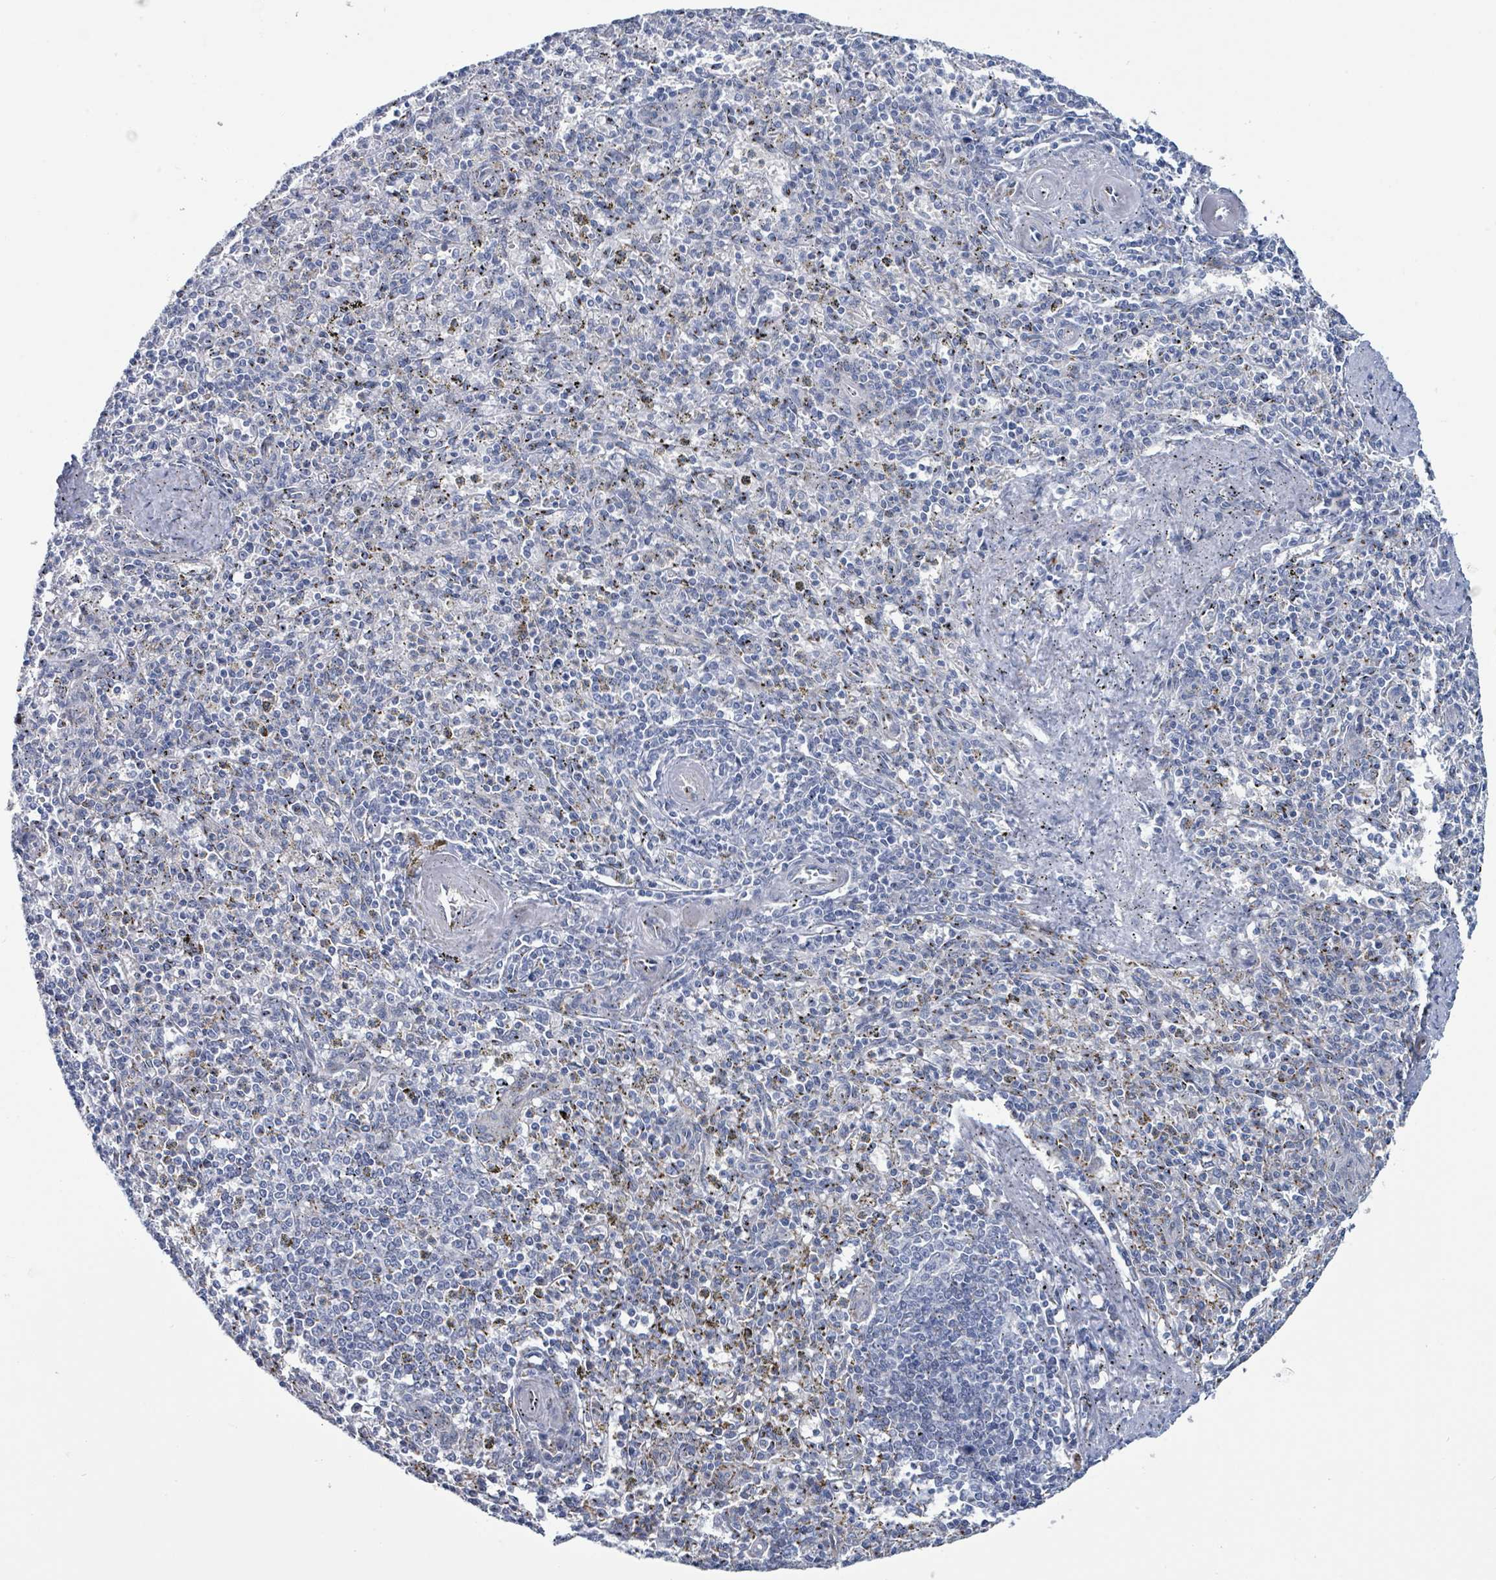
{"staining": {"intensity": "moderate", "quantity": "<25%", "location": "cytoplasmic/membranous"}, "tissue": "spleen", "cell_type": "Cells in red pulp", "image_type": "normal", "snomed": [{"axis": "morphology", "description": "Normal tissue, NOS"}, {"axis": "topography", "description": "Spleen"}], "caption": "This image demonstrates IHC staining of normal spleen, with low moderate cytoplasmic/membranous positivity in approximately <25% of cells in red pulp.", "gene": "DCAF5", "patient": {"sex": "male", "age": 72}}